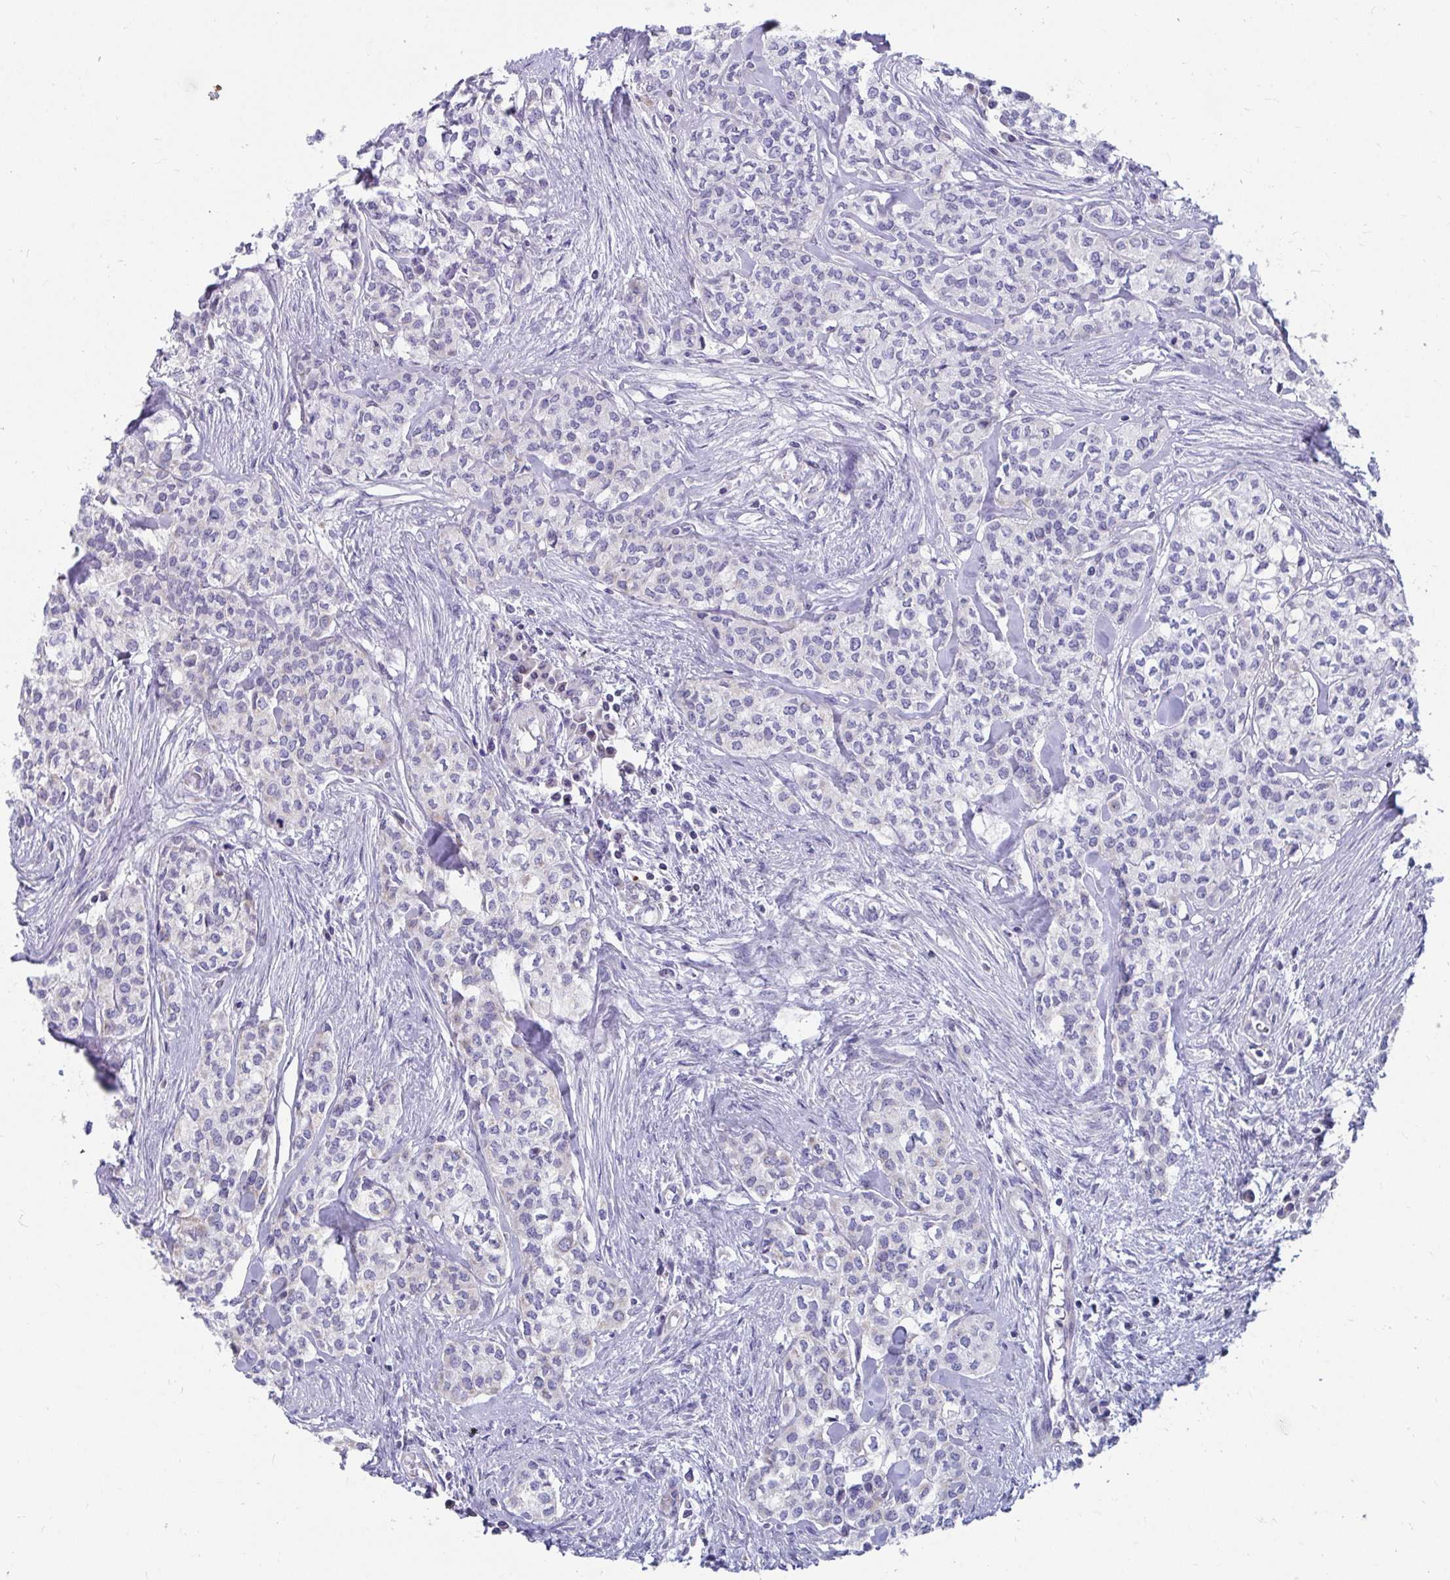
{"staining": {"intensity": "negative", "quantity": "none", "location": "none"}, "tissue": "head and neck cancer", "cell_type": "Tumor cells", "image_type": "cancer", "snomed": [{"axis": "morphology", "description": "Adenocarcinoma, NOS"}, {"axis": "topography", "description": "Head-Neck"}], "caption": "Head and neck cancer stained for a protein using immunohistochemistry (IHC) displays no staining tumor cells.", "gene": "EXOC5", "patient": {"sex": "male", "age": 81}}